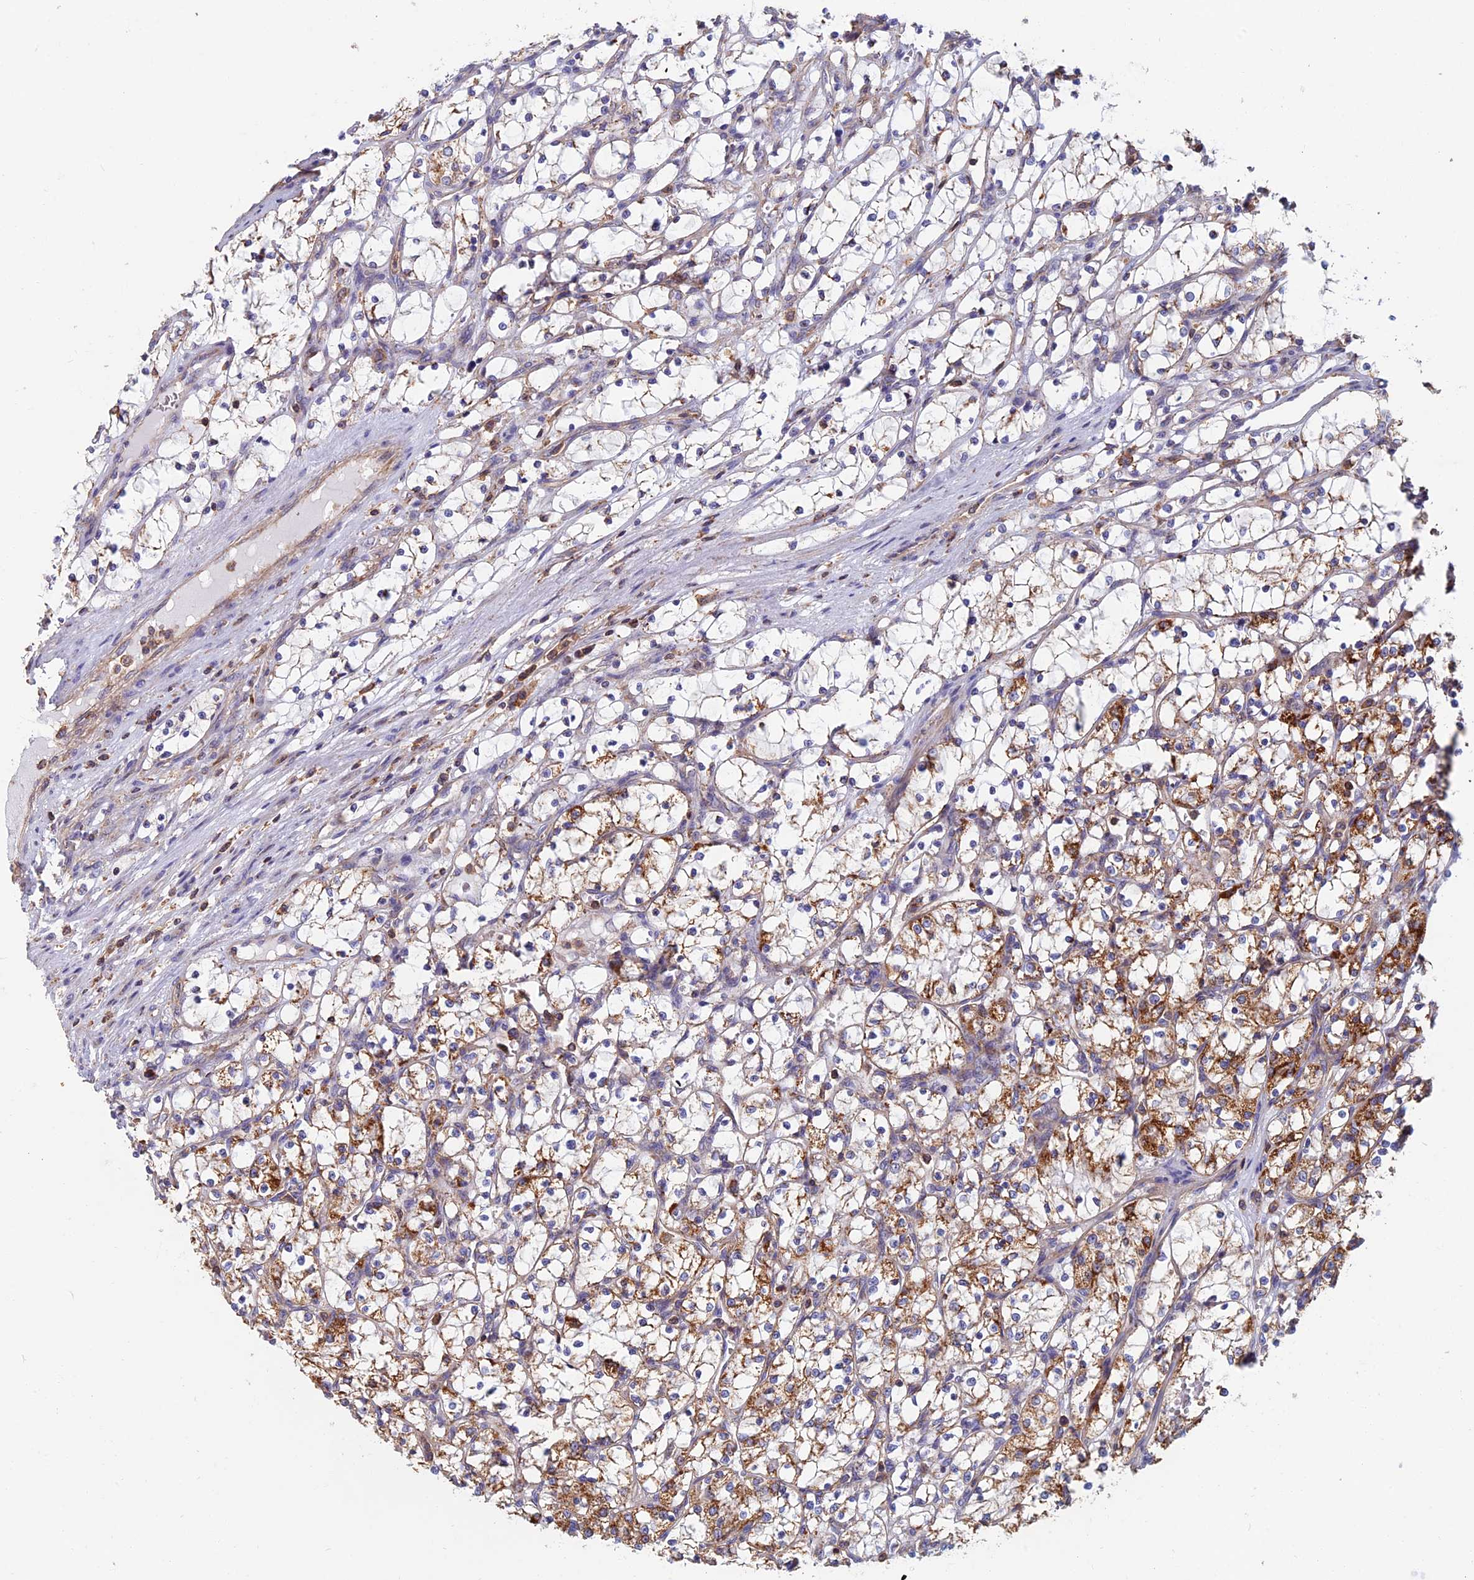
{"staining": {"intensity": "moderate", "quantity": "25%-75%", "location": "cytoplasmic/membranous"}, "tissue": "renal cancer", "cell_type": "Tumor cells", "image_type": "cancer", "snomed": [{"axis": "morphology", "description": "Adenocarcinoma, NOS"}, {"axis": "topography", "description": "Kidney"}], "caption": "Renal cancer was stained to show a protein in brown. There is medium levels of moderate cytoplasmic/membranous expression in approximately 25%-75% of tumor cells.", "gene": "HSD17B8", "patient": {"sex": "female", "age": 69}}